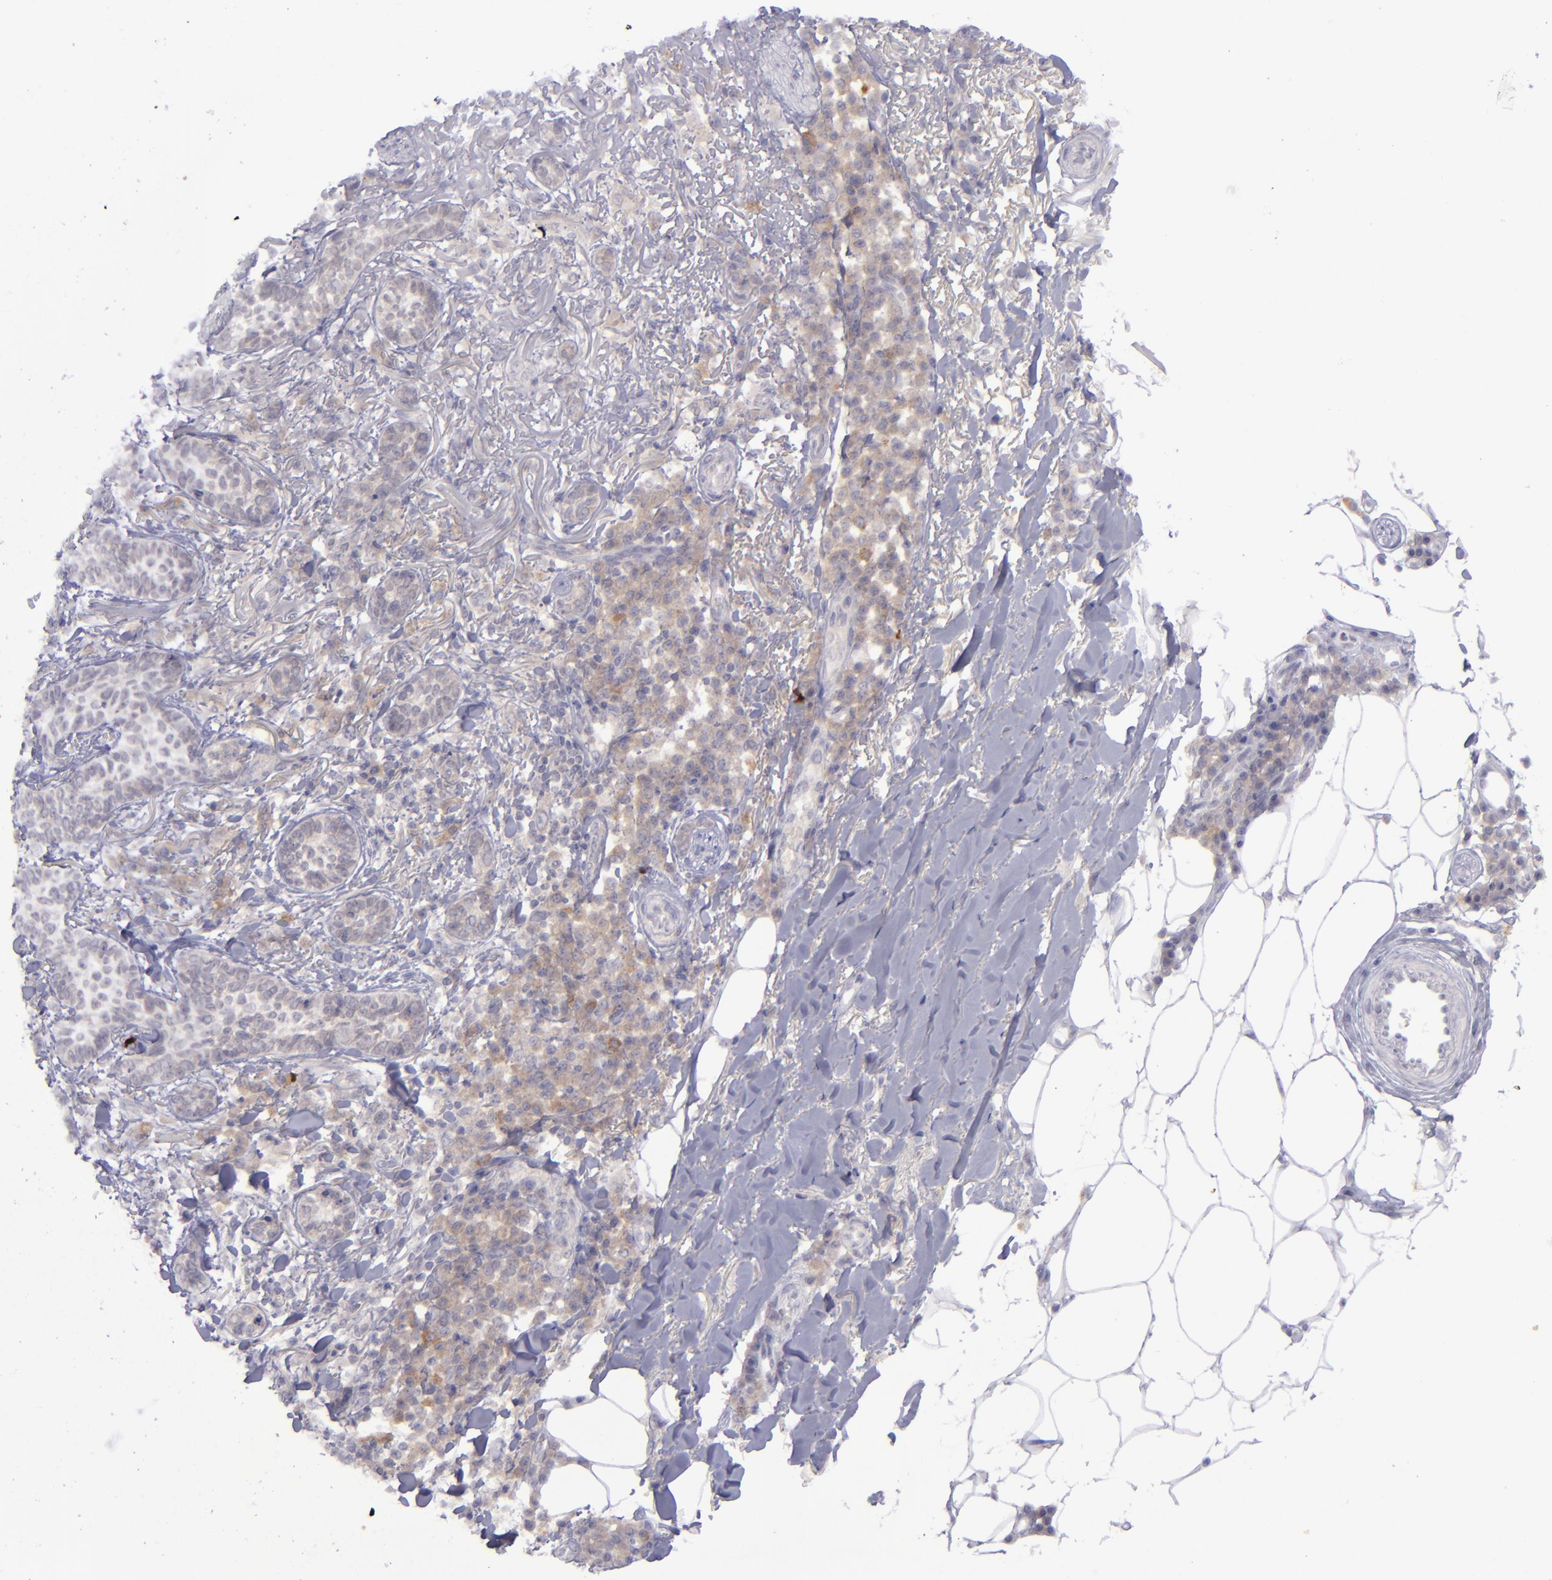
{"staining": {"intensity": "weak", "quantity": "25%-75%", "location": "cytoplasmic/membranous"}, "tissue": "skin cancer", "cell_type": "Tumor cells", "image_type": "cancer", "snomed": [{"axis": "morphology", "description": "Basal cell carcinoma"}, {"axis": "topography", "description": "Skin"}], "caption": "Skin basal cell carcinoma tissue demonstrates weak cytoplasmic/membranous expression in approximately 25%-75% of tumor cells, visualized by immunohistochemistry.", "gene": "EVPL", "patient": {"sex": "female", "age": 89}}